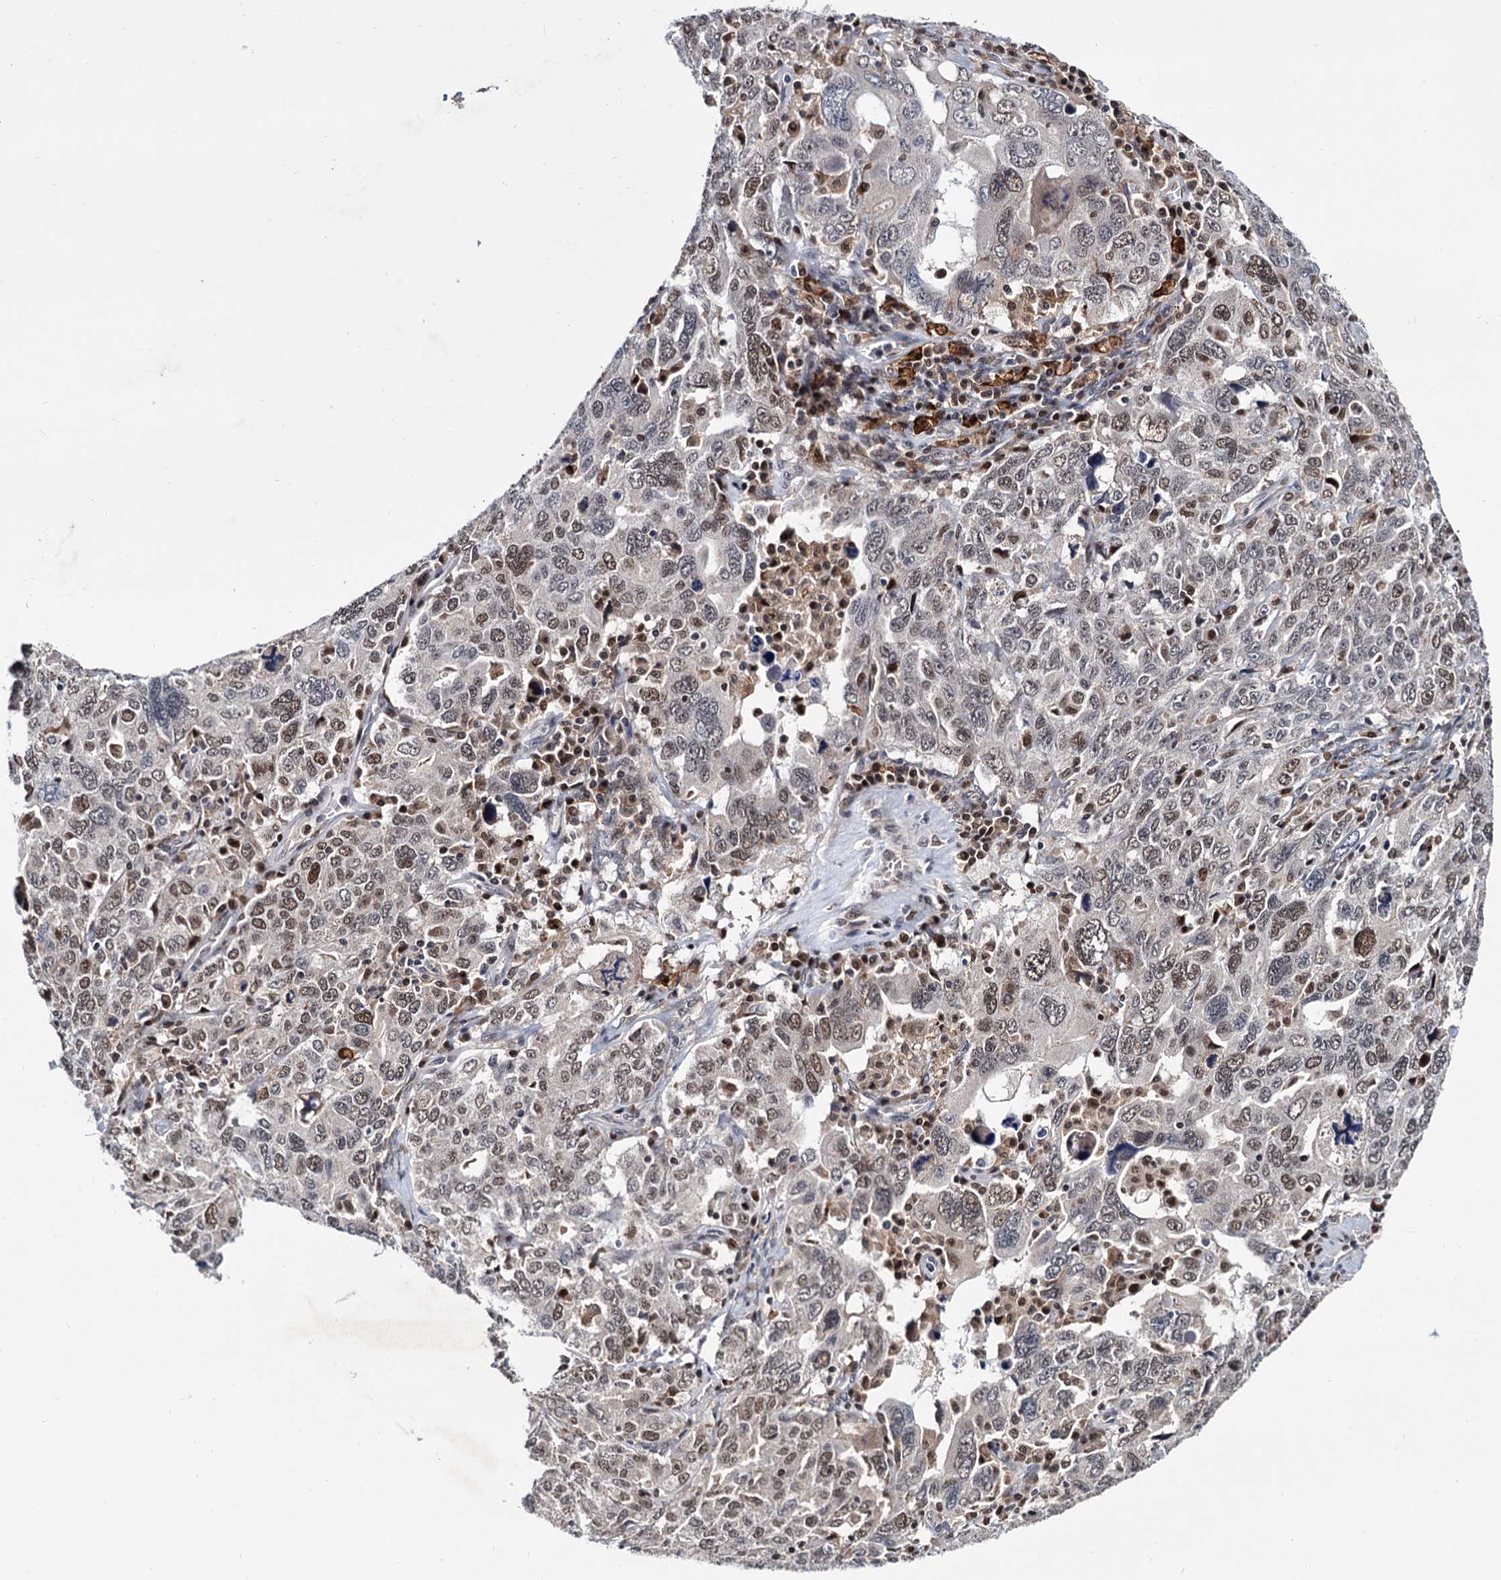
{"staining": {"intensity": "moderate", "quantity": "<25%", "location": "nuclear"}, "tissue": "ovarian cancer", "cell_type": "Tumor cells", "image_type": "cancer", "snomed": [{"axis": "morphology", "description": "Carcinoma, endometroid"}, {"axis": "topography", "description": "Ovary"}], "caption": "Protein expression by immunohistochemistry reveals moderate nuclear expression in about <25% of tumor cells in endometroid carcinoma (ovarian).", "gene": "RNASEH2B", "patient": {"sex": "female", "age": 62}}